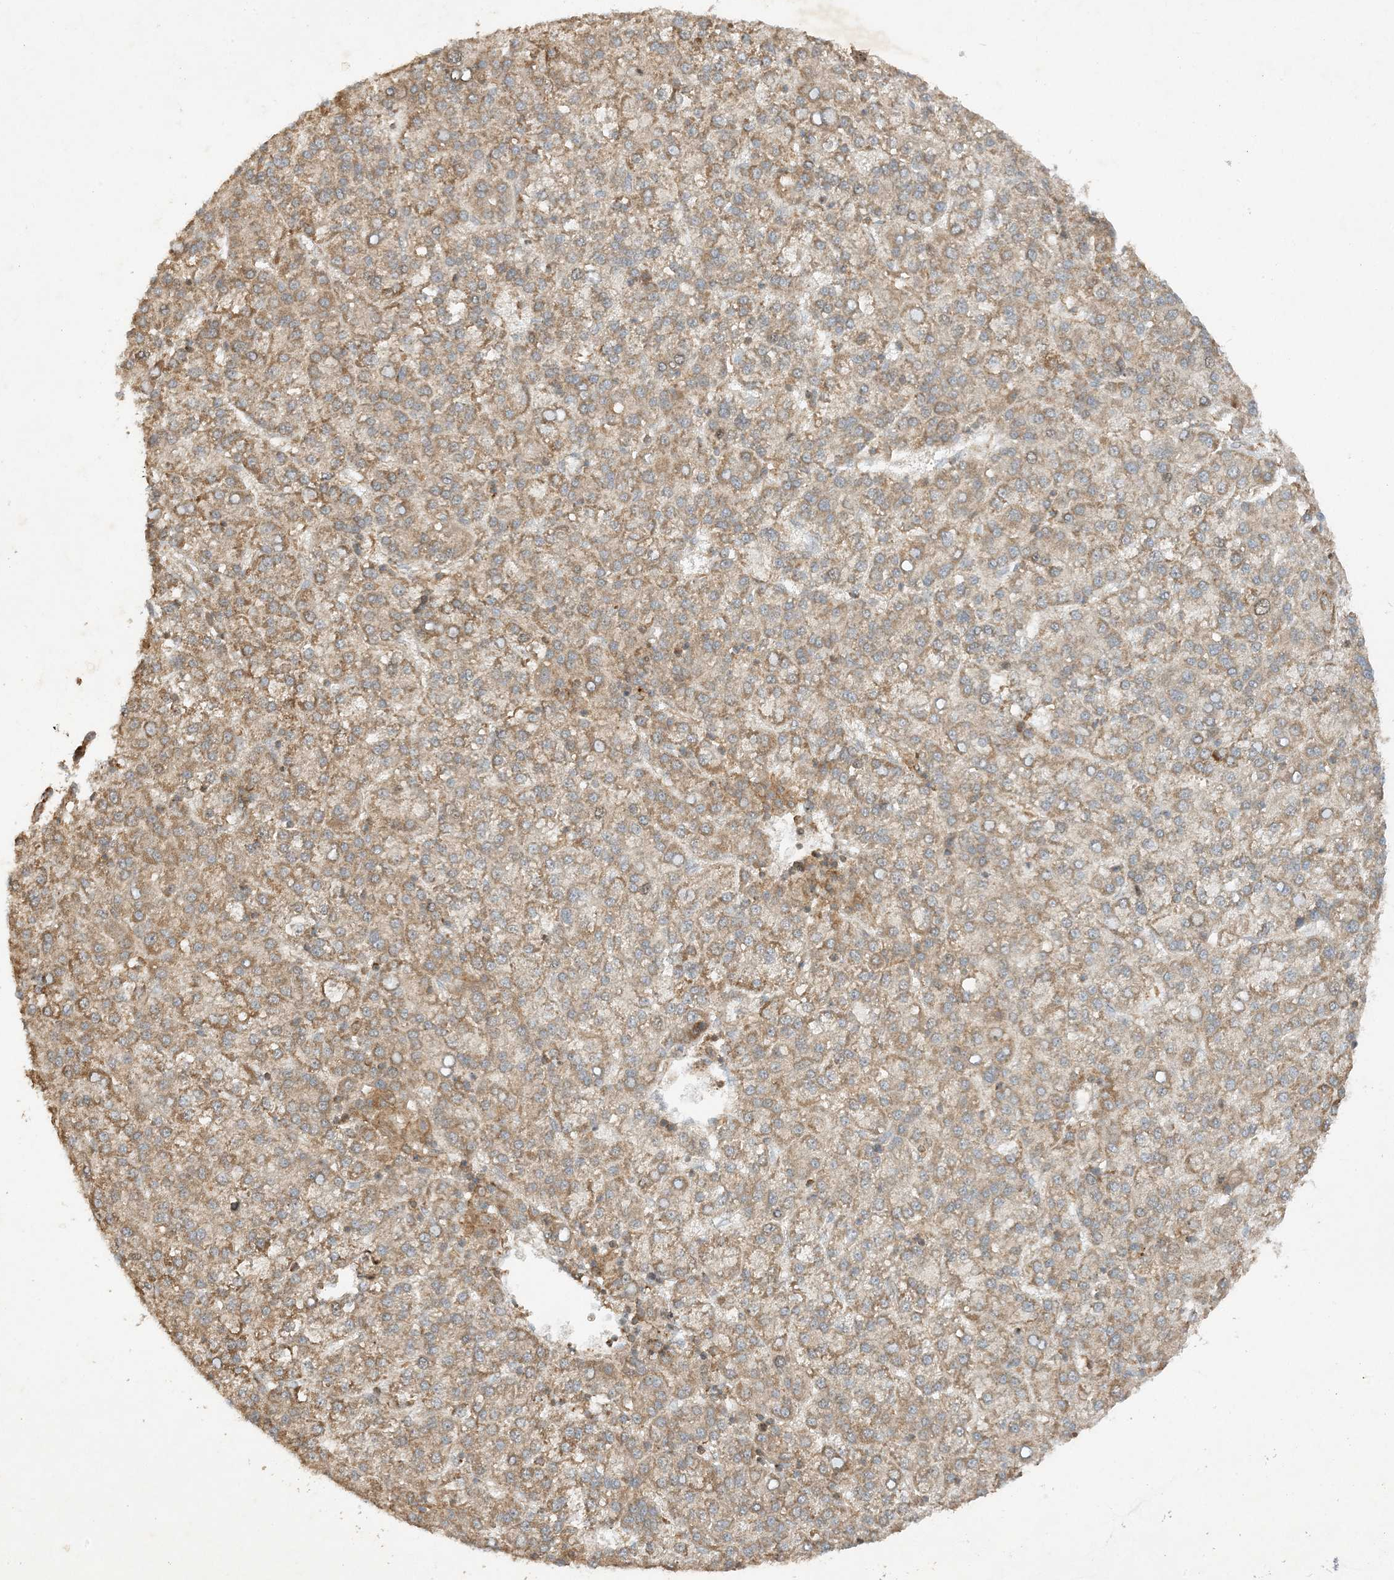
{"staining": {"intensity": "weak", "quantity": ">75%", "location": "cytoplasmic/membranous"}, "tissue": "liver cancer", "cell_type": "Tumor cells", "image_type": "cancer", "snomed": [{"axis": "morphology", "description": "Carcinoma, Hepatocellular, NOS"}, {"axis": "topography", "description": "Liver"}], "caption": "A brown stain labels weak cytoplasmic/membranous expression of a protein in liver hepatocellular carcinoma tumor cells.", "gene": "XRN1", "patient": {"sex": "female", "age": 58}}